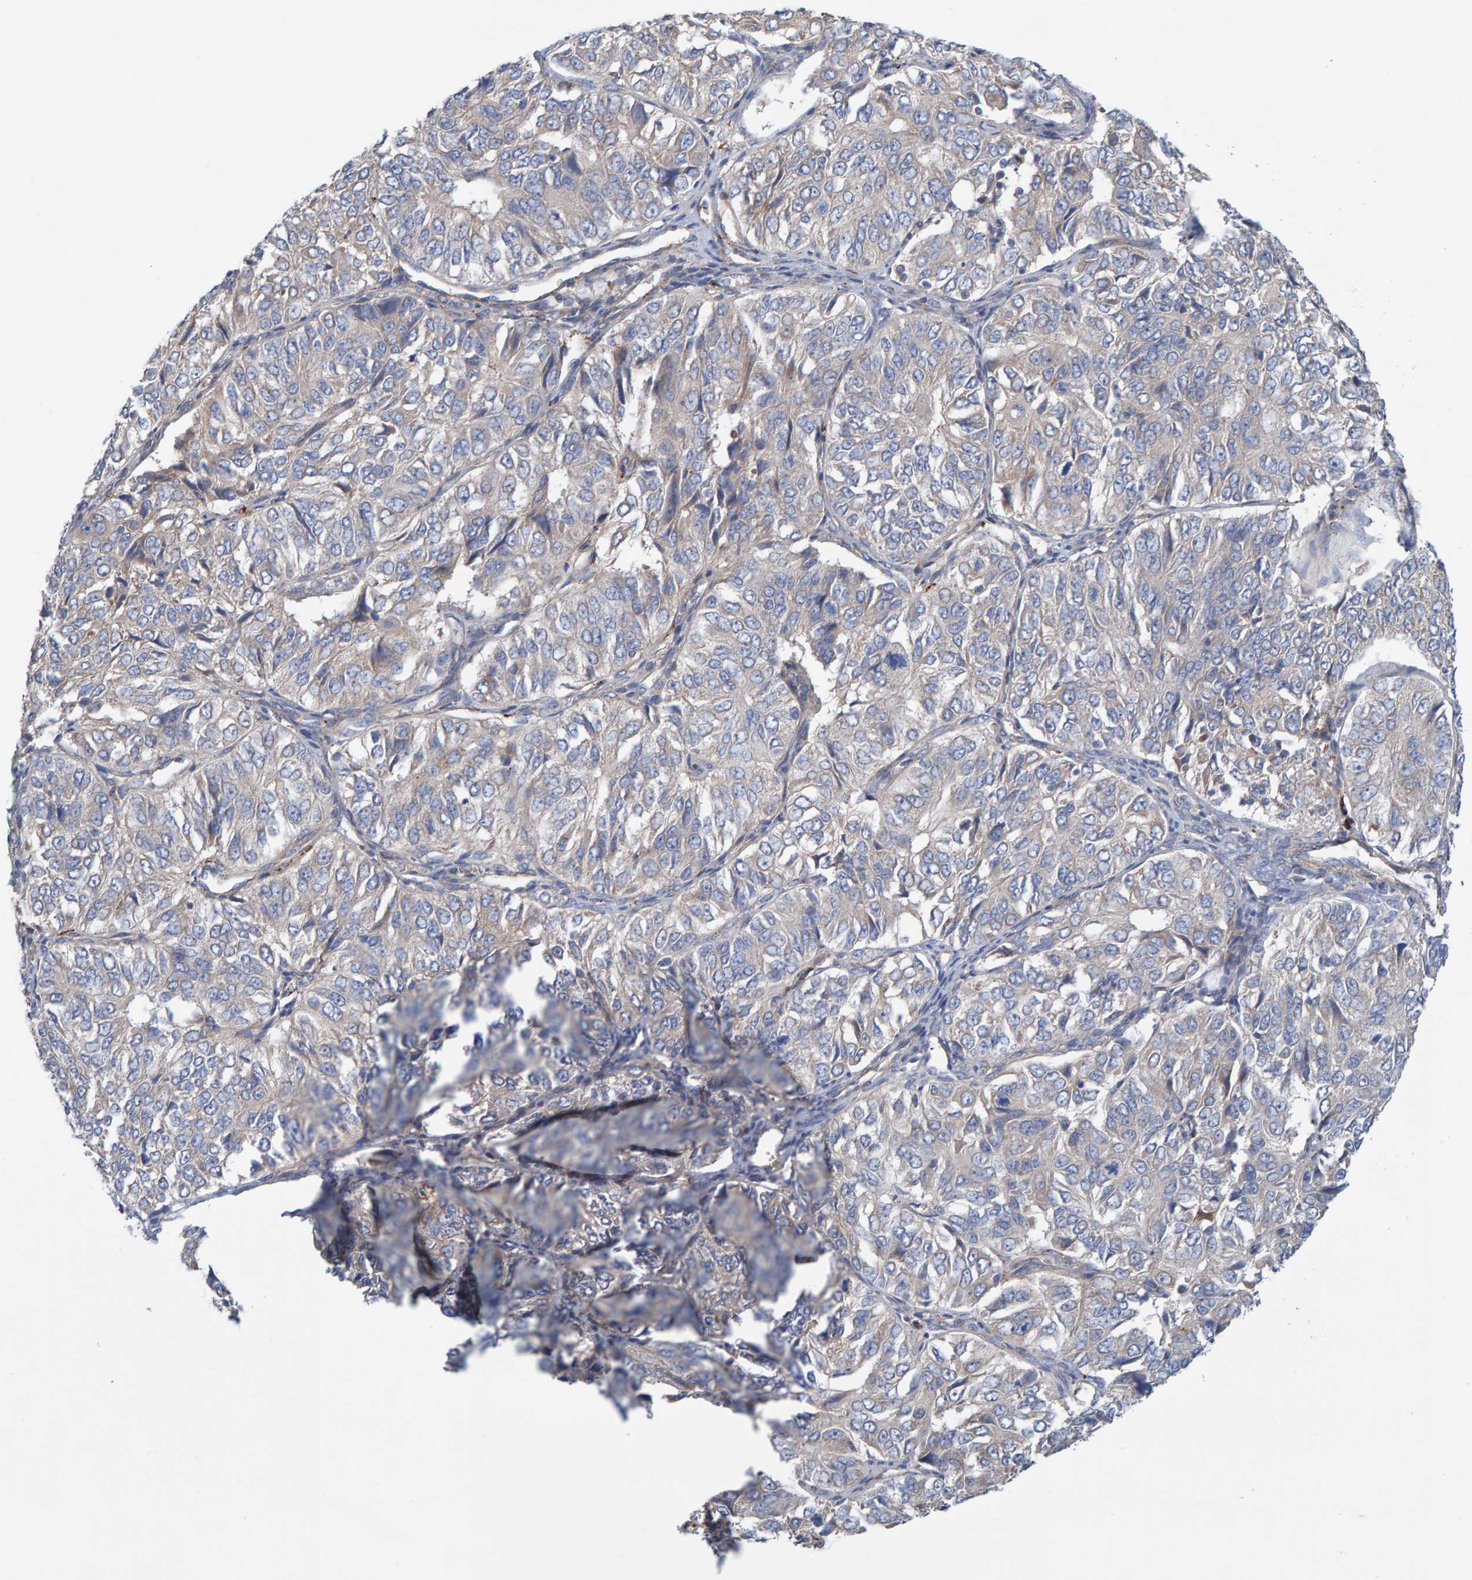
{"staining": {"intensity": "weak", "quantity": "<25%", "location": "cytoplasmic/membranous"}, "tissue": "ovarian cancer", "cell_type": "Tumor cells", "image_type": "cancer", "snomed": [{"axis": "morphology", "description": "Carcinoma, endometroid"}, {"axis": "topography", "description": "Ovary"}], "caption": "An IHC histopathology image of ovarian endometroid carcinoma is shown. There is no staining in tumor cells of ovarian endometroid carcinoma.", "gene": "CDK5RAP3", "patient": {"sex": "female", "age": 51}}